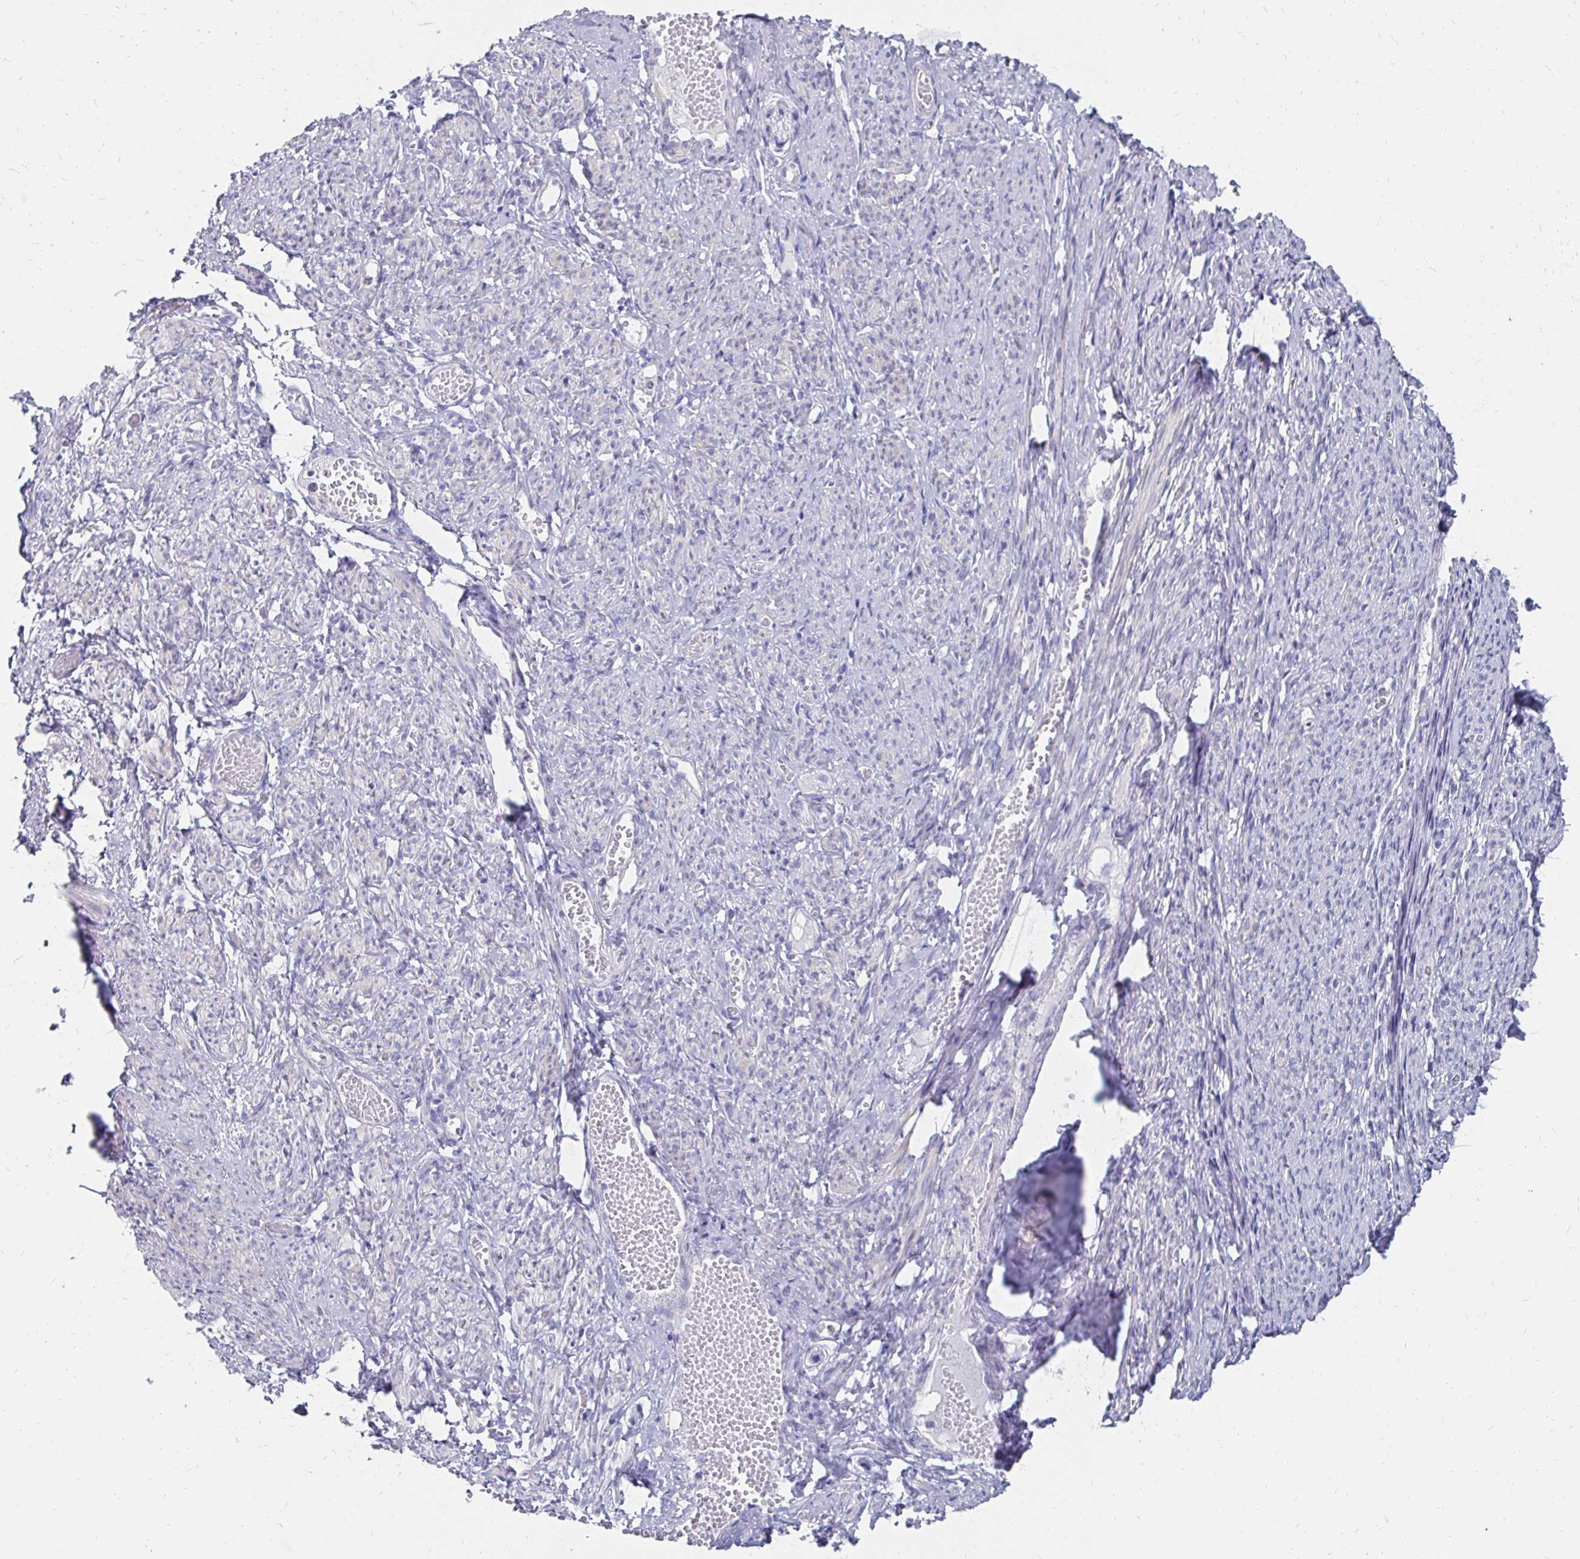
{"staining": {"intensity": "negative", "quantity": "none", "location": "none"}, "tissue": "smooth muscle", "cell_type": "Smooth muscle cells", "image_type": "normal", "snomed": [{"axis": "morphology", "description": "Normal tissue, NOS"}, {"axis": "topography", "description": "Smooth muscle"}], "caption": "An image of smooth muscle stained for a protein reveals no brown staining in smooth muscle cells.", "gene": "SYCP3", "patient": {"sex": "female", "age": 65}}